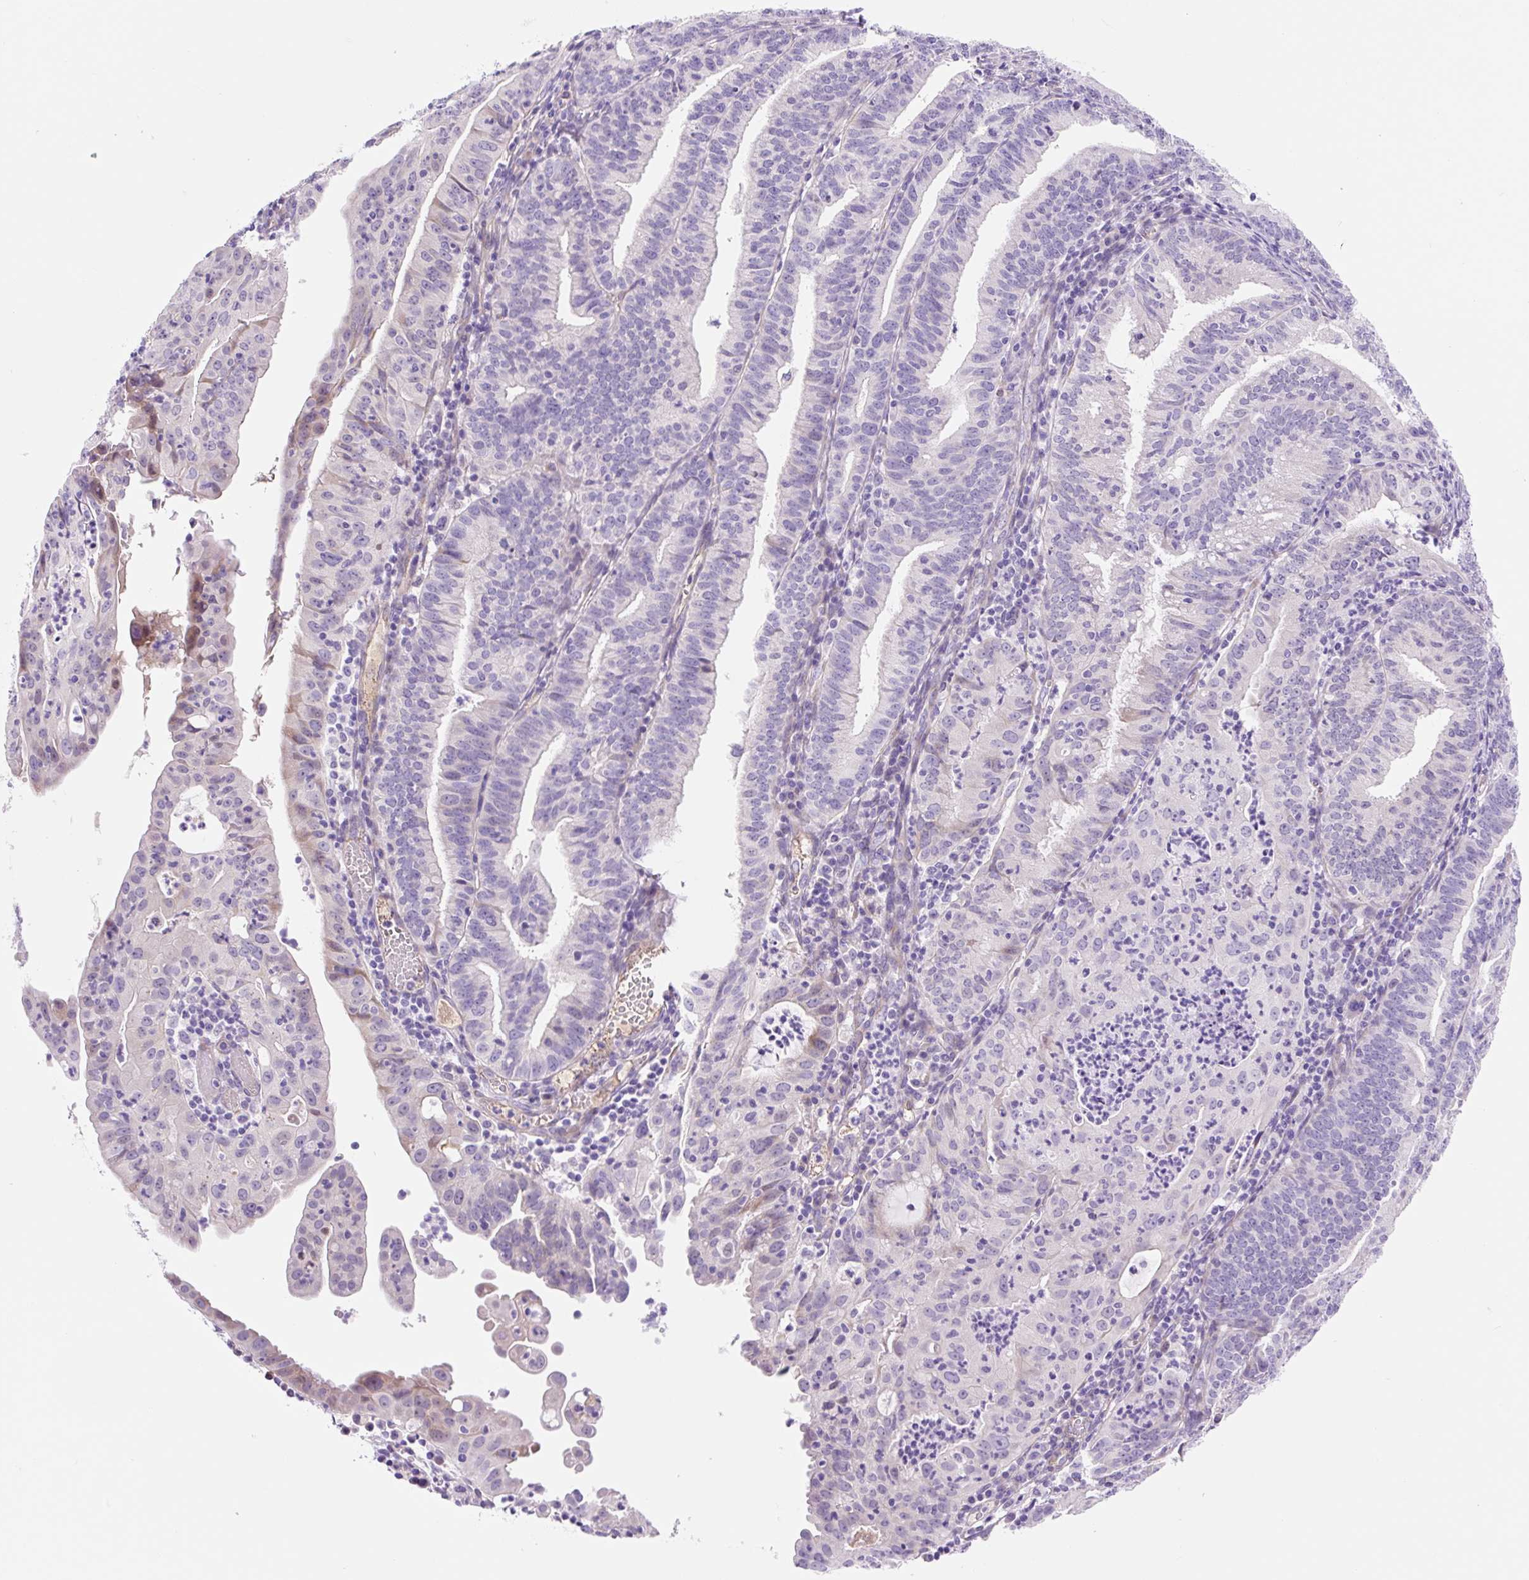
{"staining": {"intensity": "negative", "quantity": "none", "location": "none"}, "tissue": "endometrial cancer", "cell_type": "Tumor cells", "image_type": "cancer", "snomed": [{"axis": "morphology", "description": "Adenocarcinoma, NOS"}, {"axis": "topography", "description": "Endometrium"}], "caption": "A high-resolution photomicrograph shows IHC staining of adenocarcinoma (endometrial), which exhibits no significant expression in tumor cells.", "gene": "ZNF121", "patient": {"sex": "female", "age": 60}}